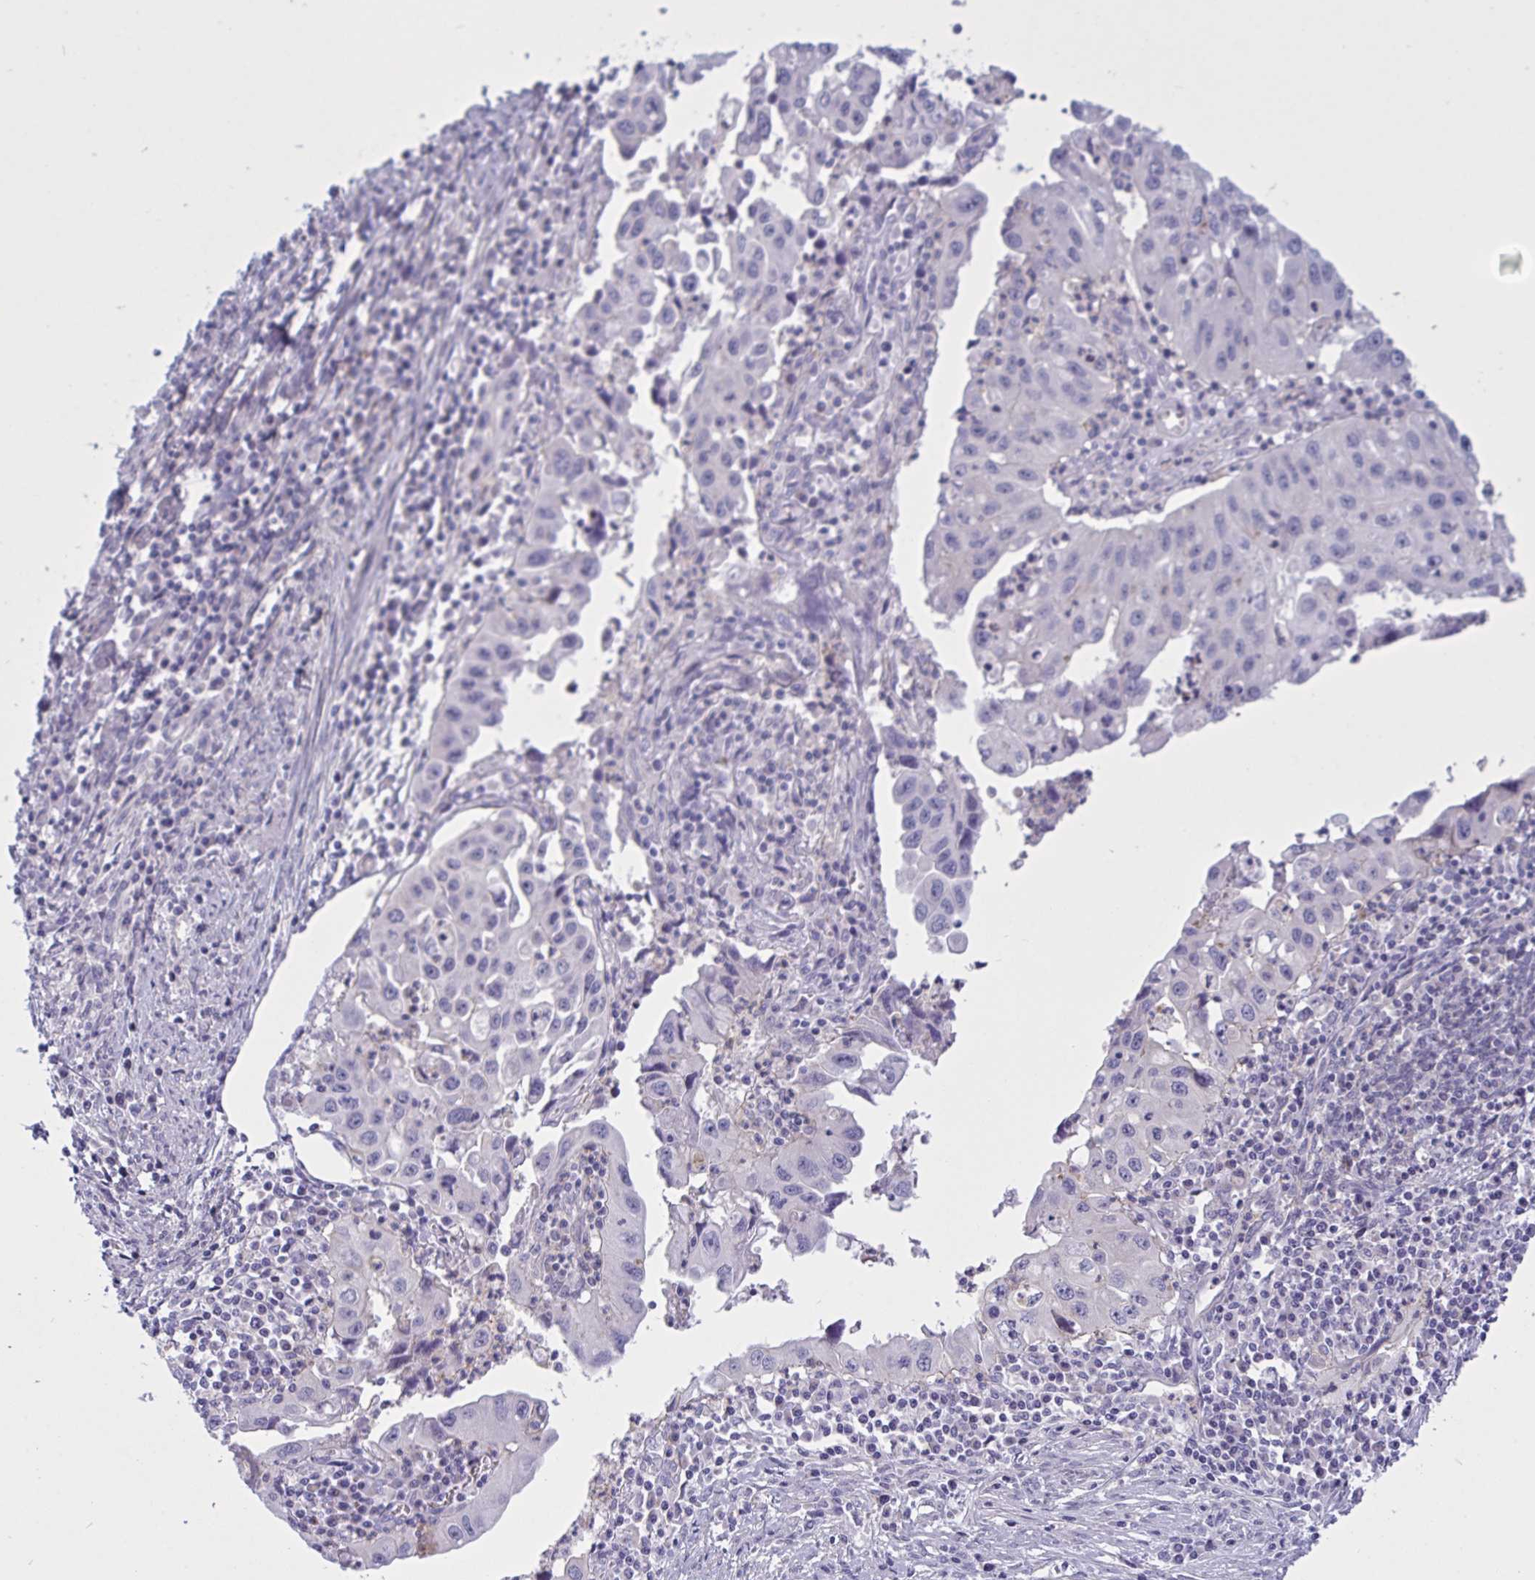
{"staining": {"intensity": "negative", "quantity": "none", "location": "none"}, "tissue": "endometrial cancer", "cell_type": "Tumor cells", "image_type": "cancer", "snomed": [{"axis": "morphology", "description": "Adenocarcinoma, NOS"}, {"axis": "topography", "description": "Uterus"}], "caption": "Immunohistochemical staining of endometrial cancer displays no significant expression in tumor cells.", "gene": "OXLD1", "patient": {"sex": "female", "age": 62}}